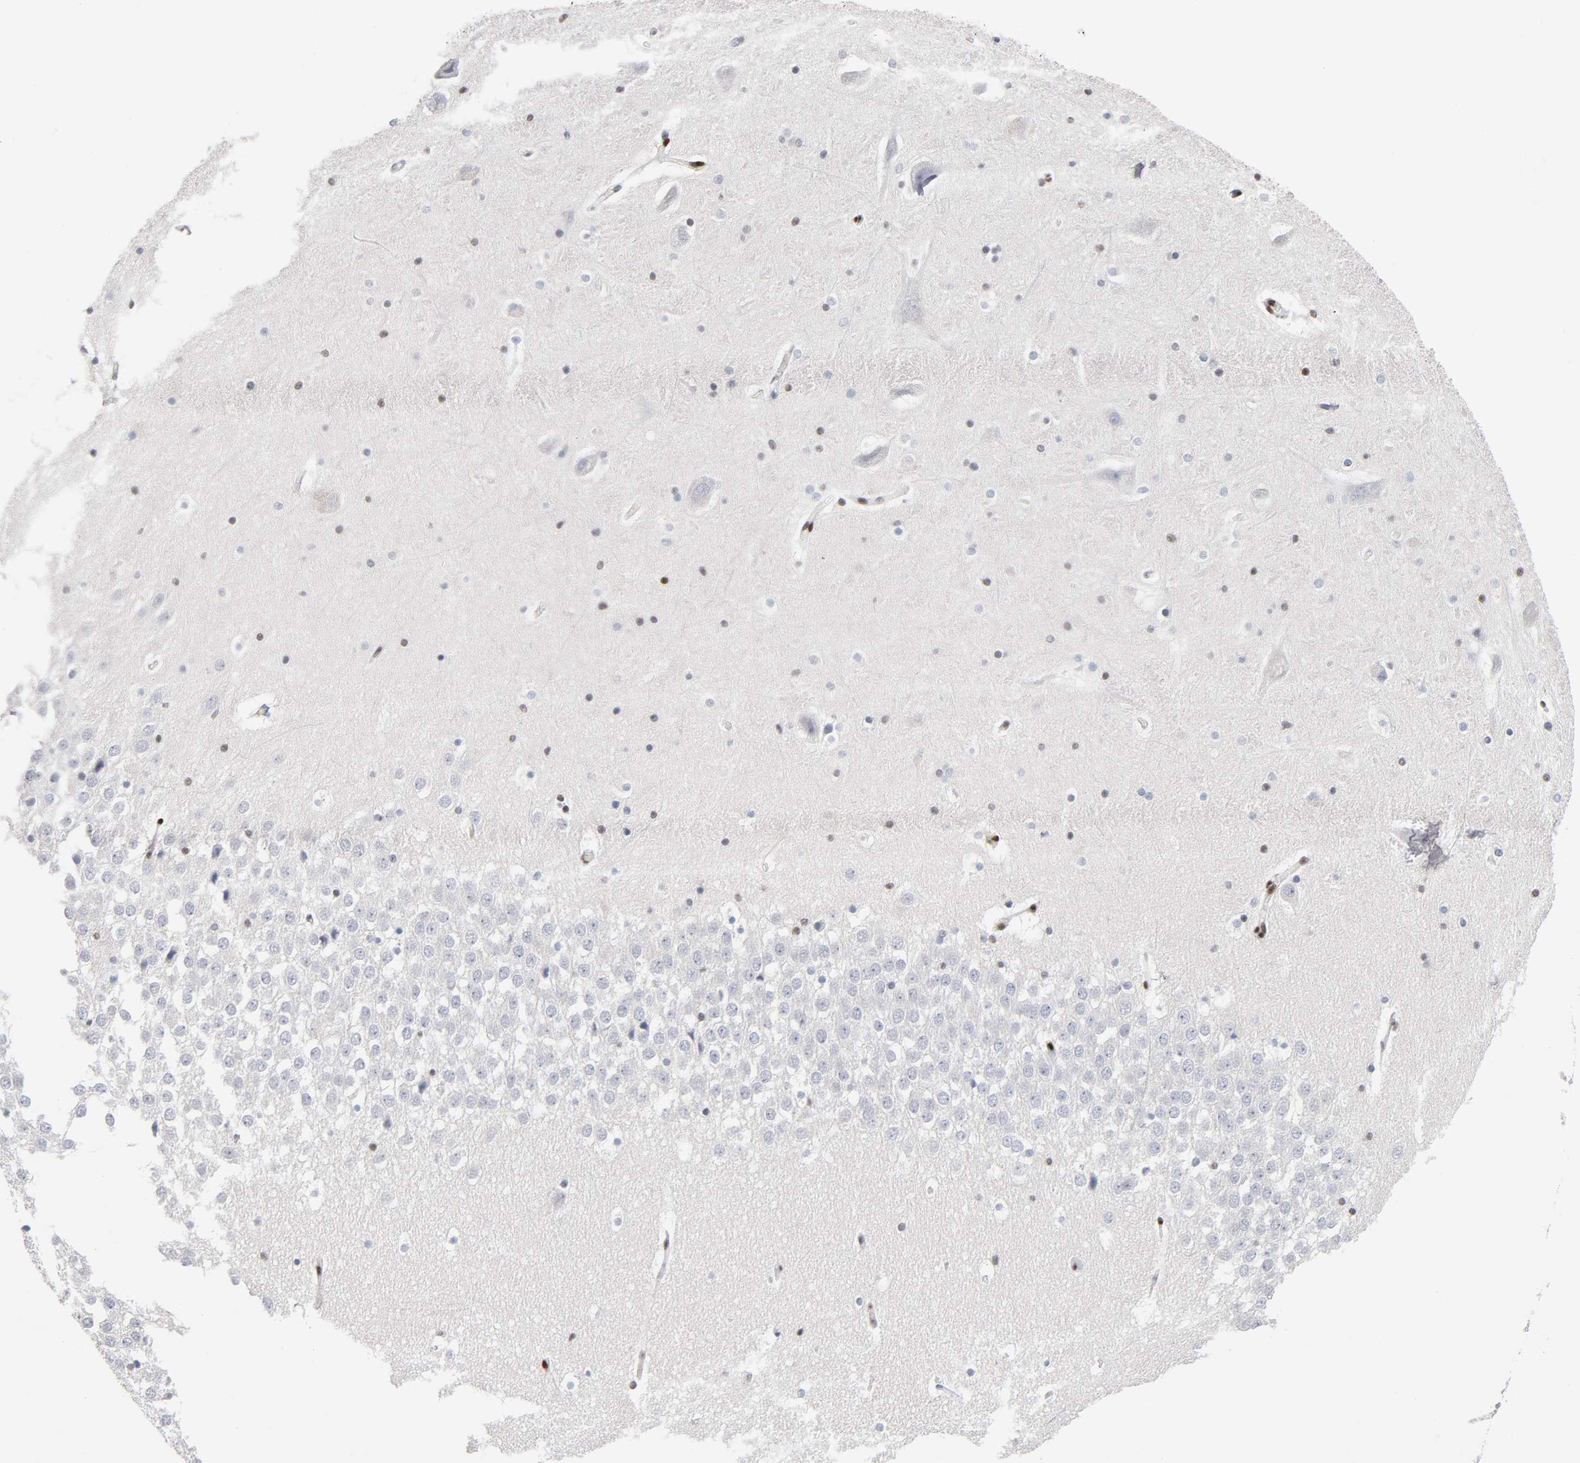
{"staining": {"intensity": "moderate", "quantity": "<25%", "location": "nuclear"}, "tissue": "hippocampus", "cell_type": "Glial cells", "image_type": "normal", "snomed": [{"axis": "morphology", "description": "Normal tissue, NOS"}, {"axis": "topography", "description": "Hippocampus"}], "caption": "IHC micrograph of unremarkable hippocampus: hippocampus stained using immunohistochemistry reveals low levels of moderate protein expression localized specifically in the nuclear of glial cells, appearing as a nuclear brown color.", "gene": "SP3", "patient": {"sex": "male", "age": 45}}